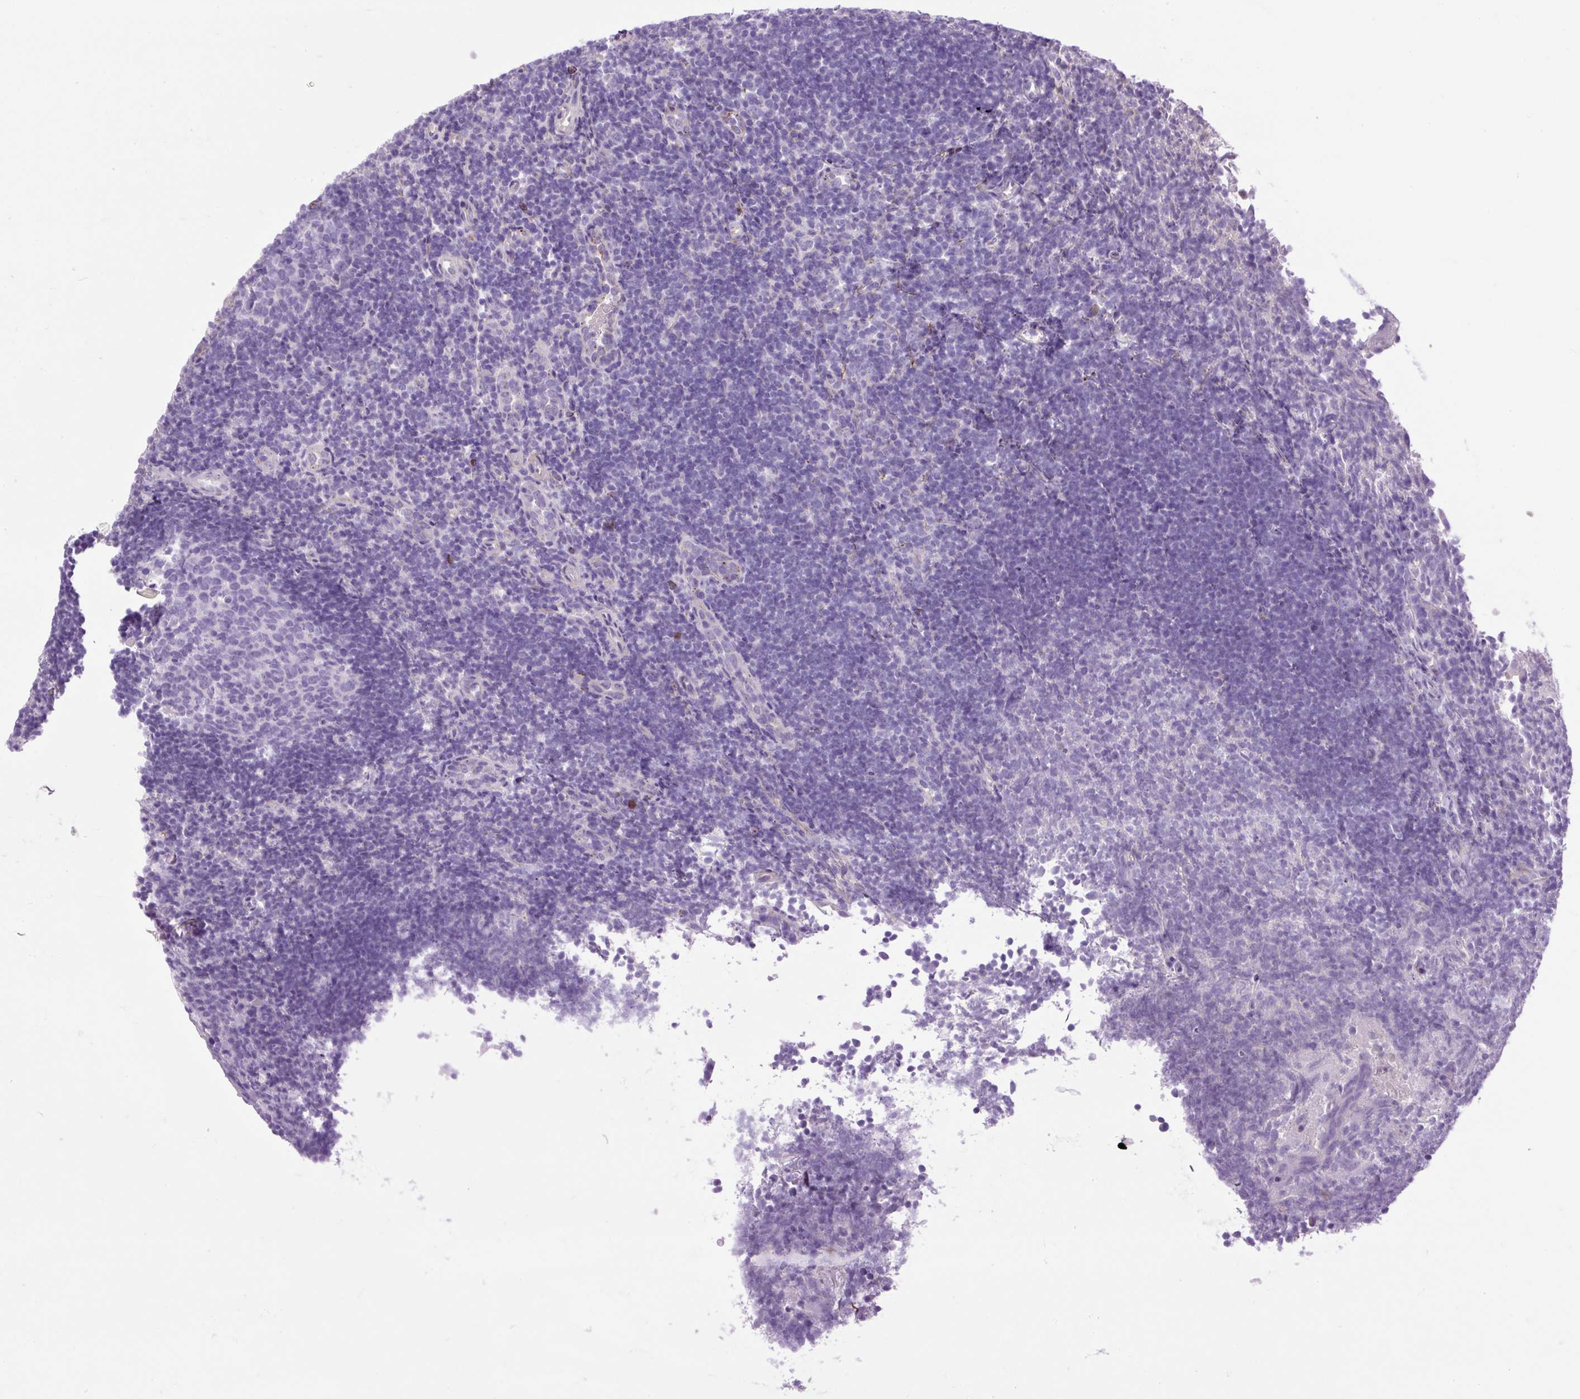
{"staining": {"intensity": "negative", "quantity": "none", "location": "none"}, "tissue": "tonsil", "cell_type": "Germinal center cells", "image_type": "normal", "snomed": [{"axis": "morphology", "description": "Normal tissue, NOS"}, {"axis": "topography", "description": "Tonsil"}], "caption": "Protein analysis of normal tonsil exhibits no significant positivity in germinal center cells.", "gene": "VWA7", "patient": {"sex": "female", "age": 10}}